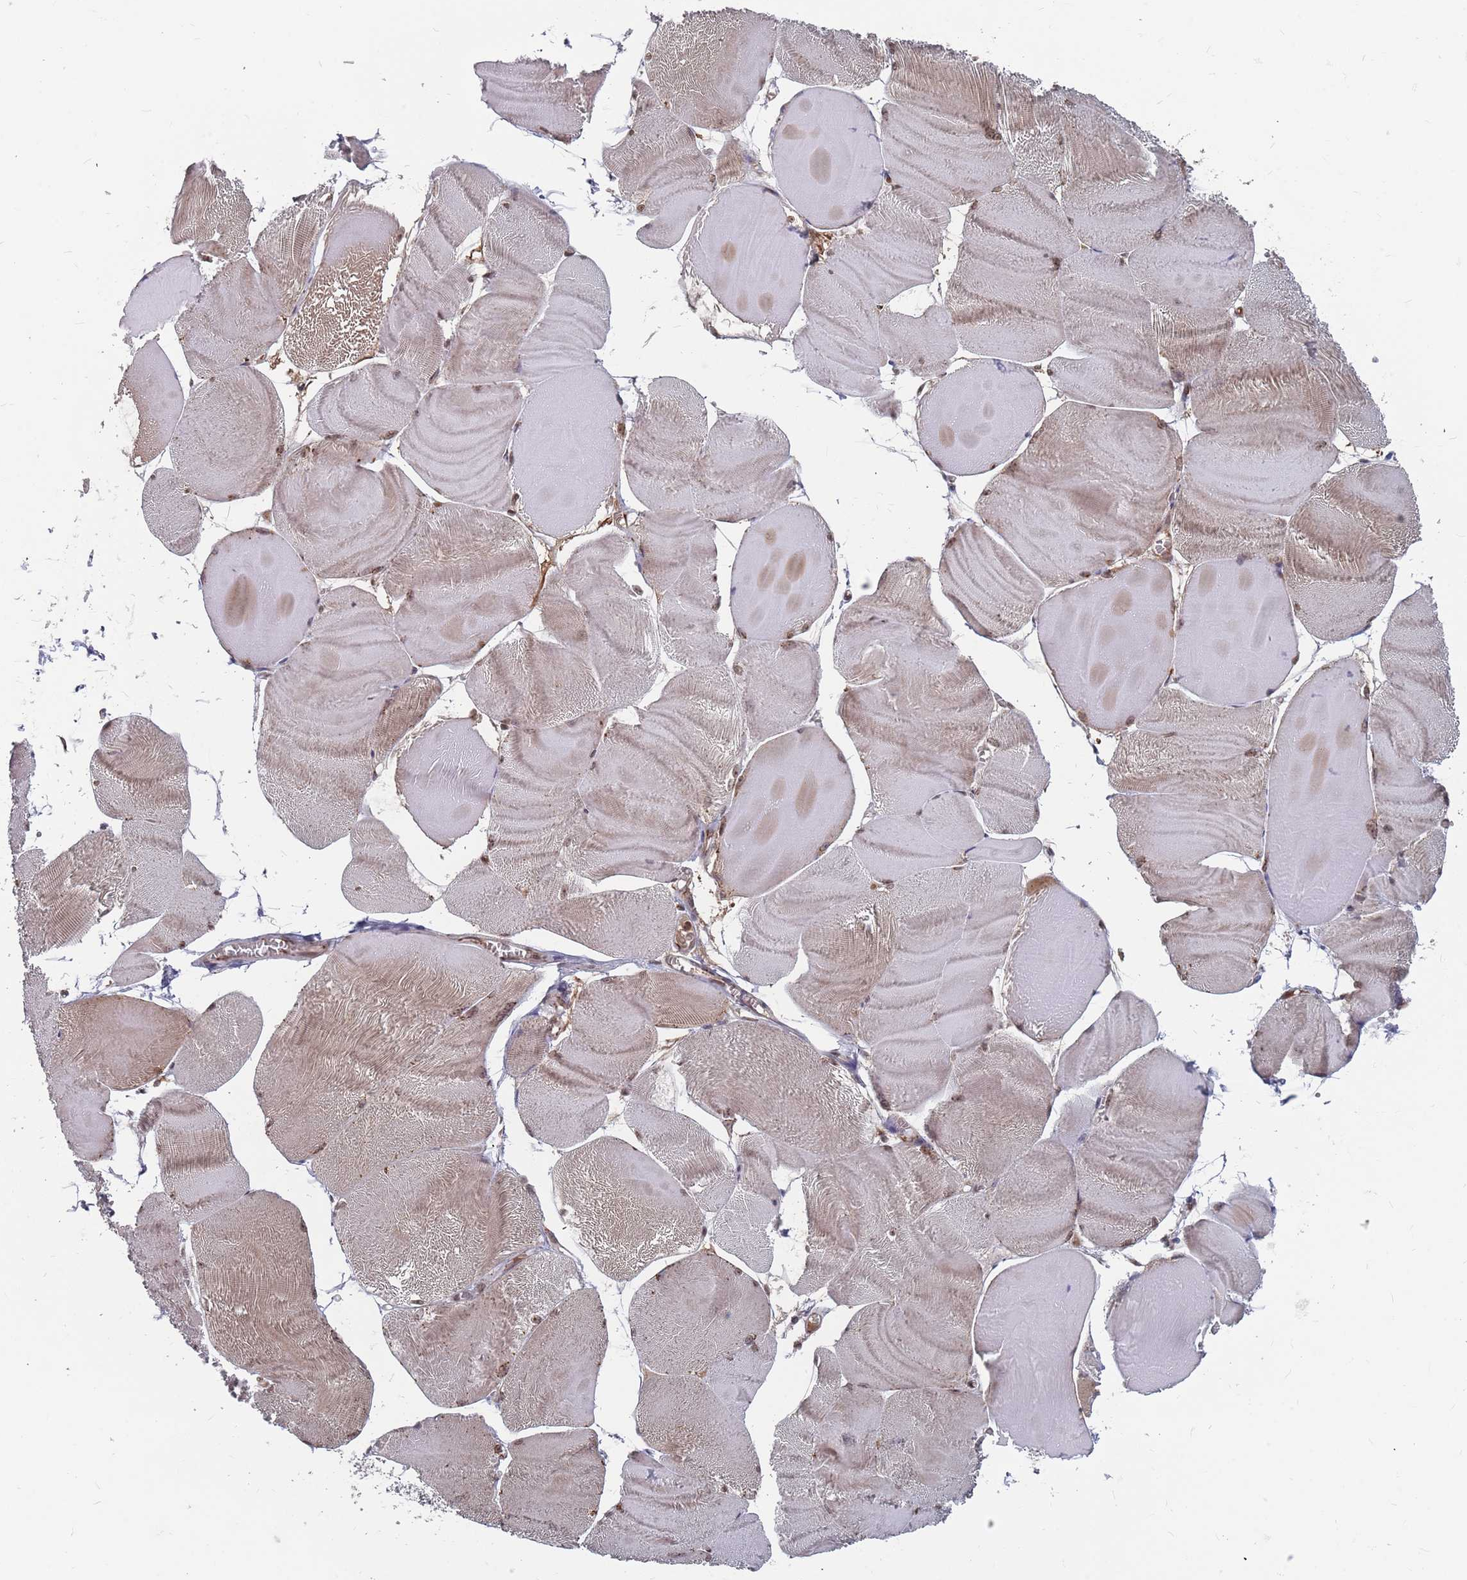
{"staining": {"intensity": "moderate", "quantity": "<25%", "location": "cytoplasmic/membranous,nuclear"}, "tissue": "skeletal muscle", "cell_type": "Myocytes", "image_type": "normal", "snomed": [{"axis": "morphology", "description": "Normal tissue, NOS"}, {"axis": "morphology", "description": "Basal cell carcinoma"}, {"axis": "topography", "description": "Skeletal muscle"}], "caption": "Protein expression analysis of normal human skeletal muscle reveals moderate cytoplasmic/membranous,nuclear expression in approximately <25% of myocytes.", "gene": "FMO4", "patient": {"sex": "female", "age": 64}}